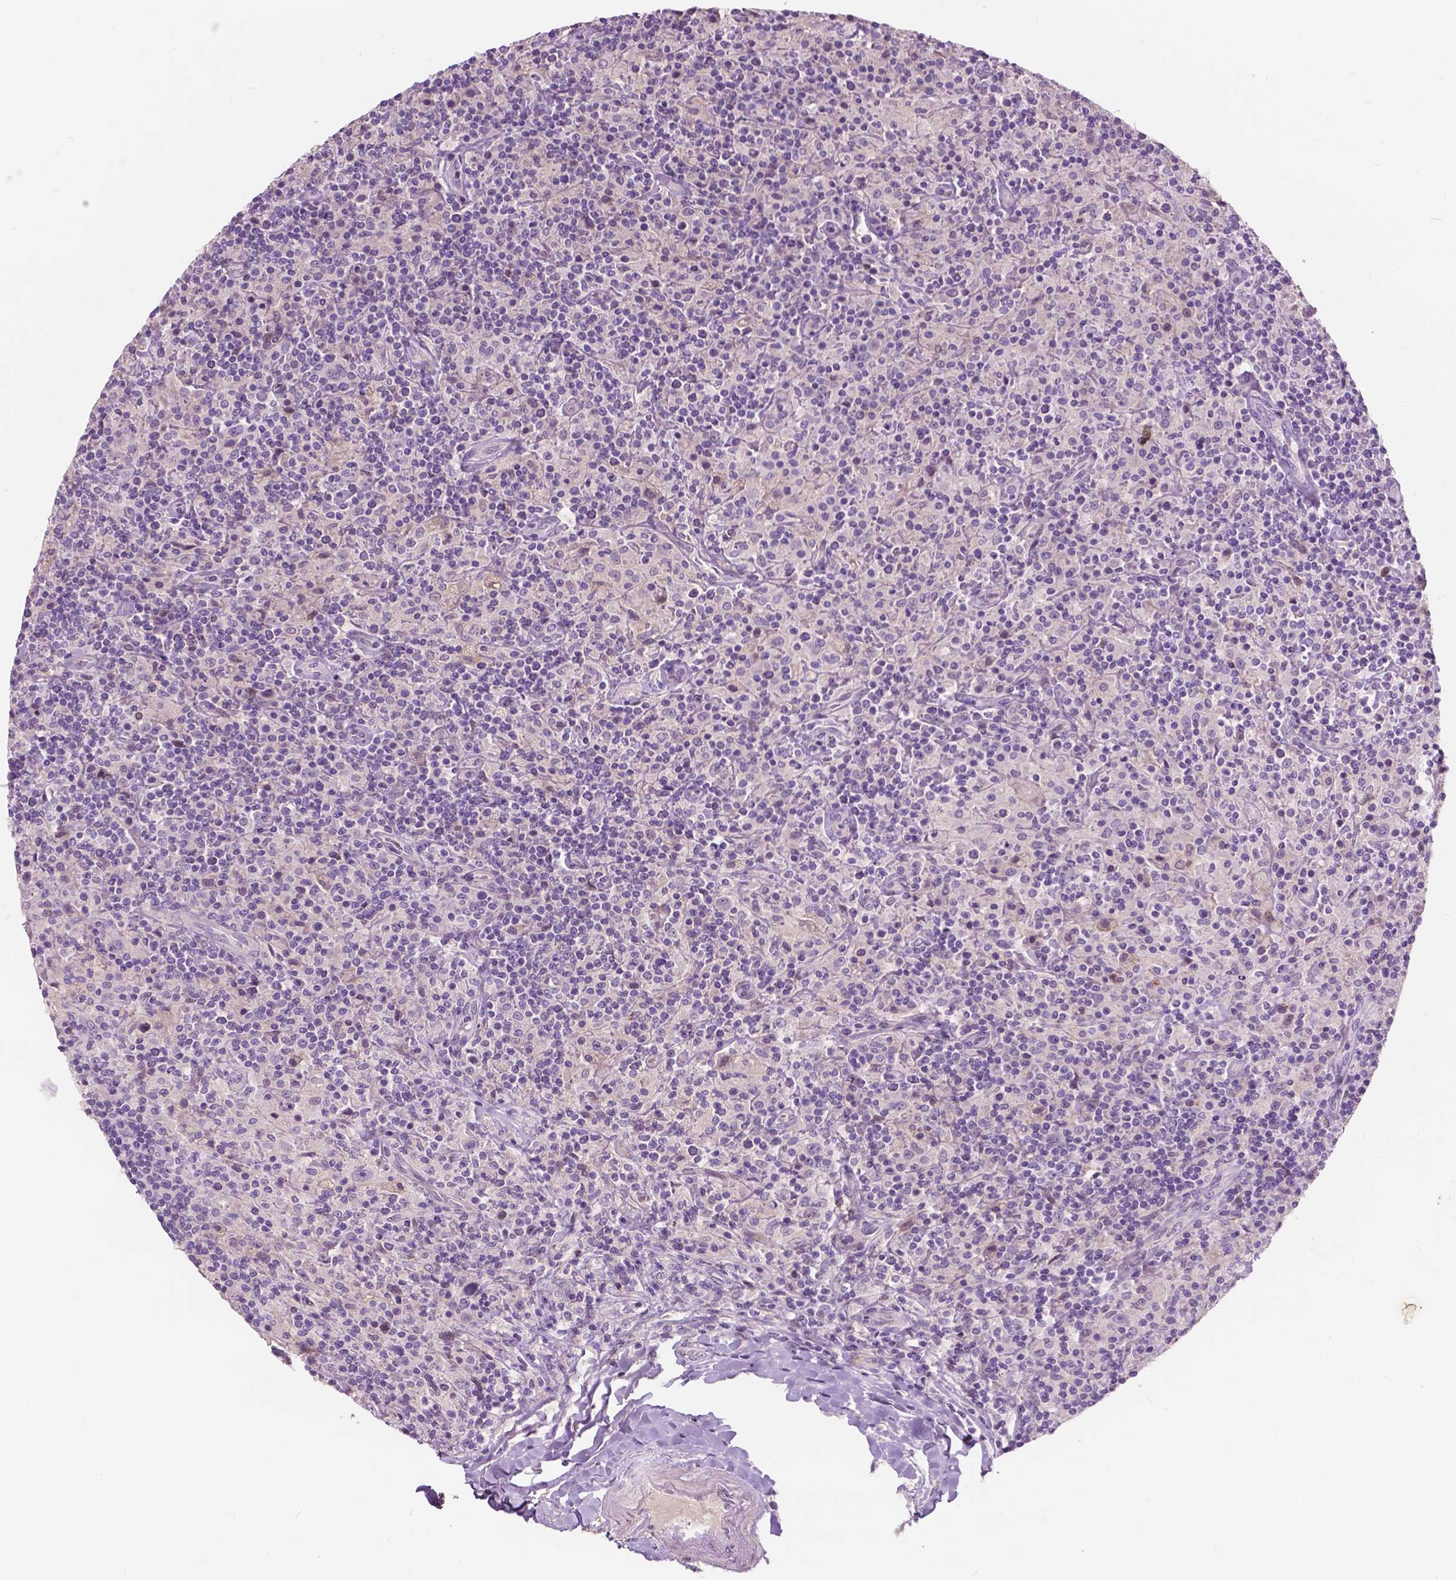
{"staining": {"intensity": "negative", "quantity": "none", "location": "none"}, "tissue": "lymphoma", "cell_type": "Tumor cells", "image_type": "cancer", "snomed": [{"axis": "morphology", "description": "Hodgkin's disease, NOS"}, {"axis": "topography", "description": "Lymph node"}], "caption": "Immunohistochemical staining of human Hodgkin's disease shows no significant positivity in tumor cells. The staining was performed using DAB to visualize the protein expression in brown, while the nuclei were stained in blue with hematoxylin (Magnification: 20x).", "gene": "GPR37", "patient": {"sex": "male", "age": 70}}